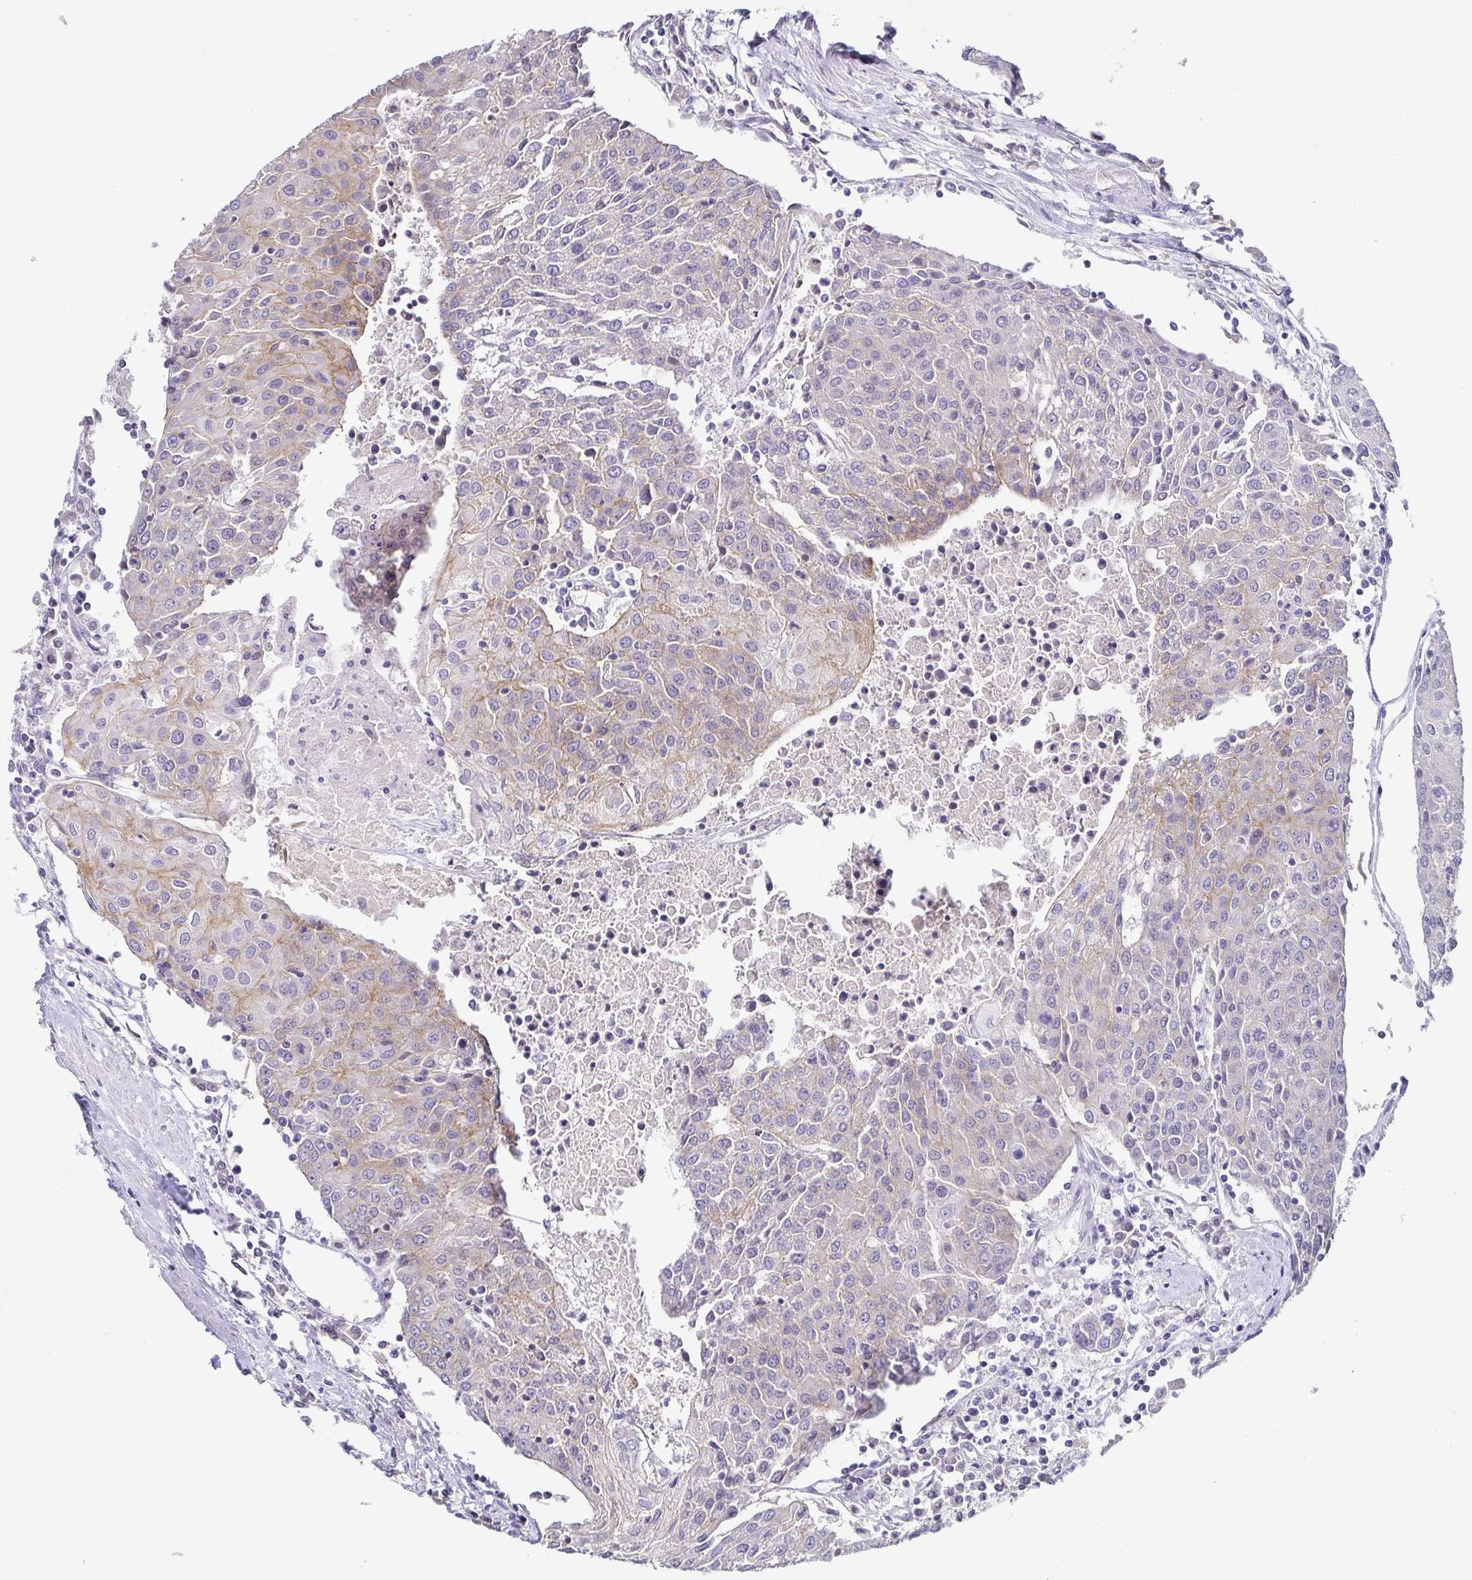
{"staining": {"intensity": "weak", "quantity": "<25%", "location": "cytoplasmic/membranous"}, "tissue": "urothelial cancer", "cell_type": "Tumor cells", "image_type": "cancer", "snomed": [{"axis": "morphology", "description": "Urothelial carcinoma, High grade"}, {"axis": "topography", "description": "Urinary bladder"}], "caption": "A photomicrograph of human urothelial cancer is negative for staining in tumor cells.", "gene": "PIWIL3", "patient": {"sex": "female", "age": 85}}